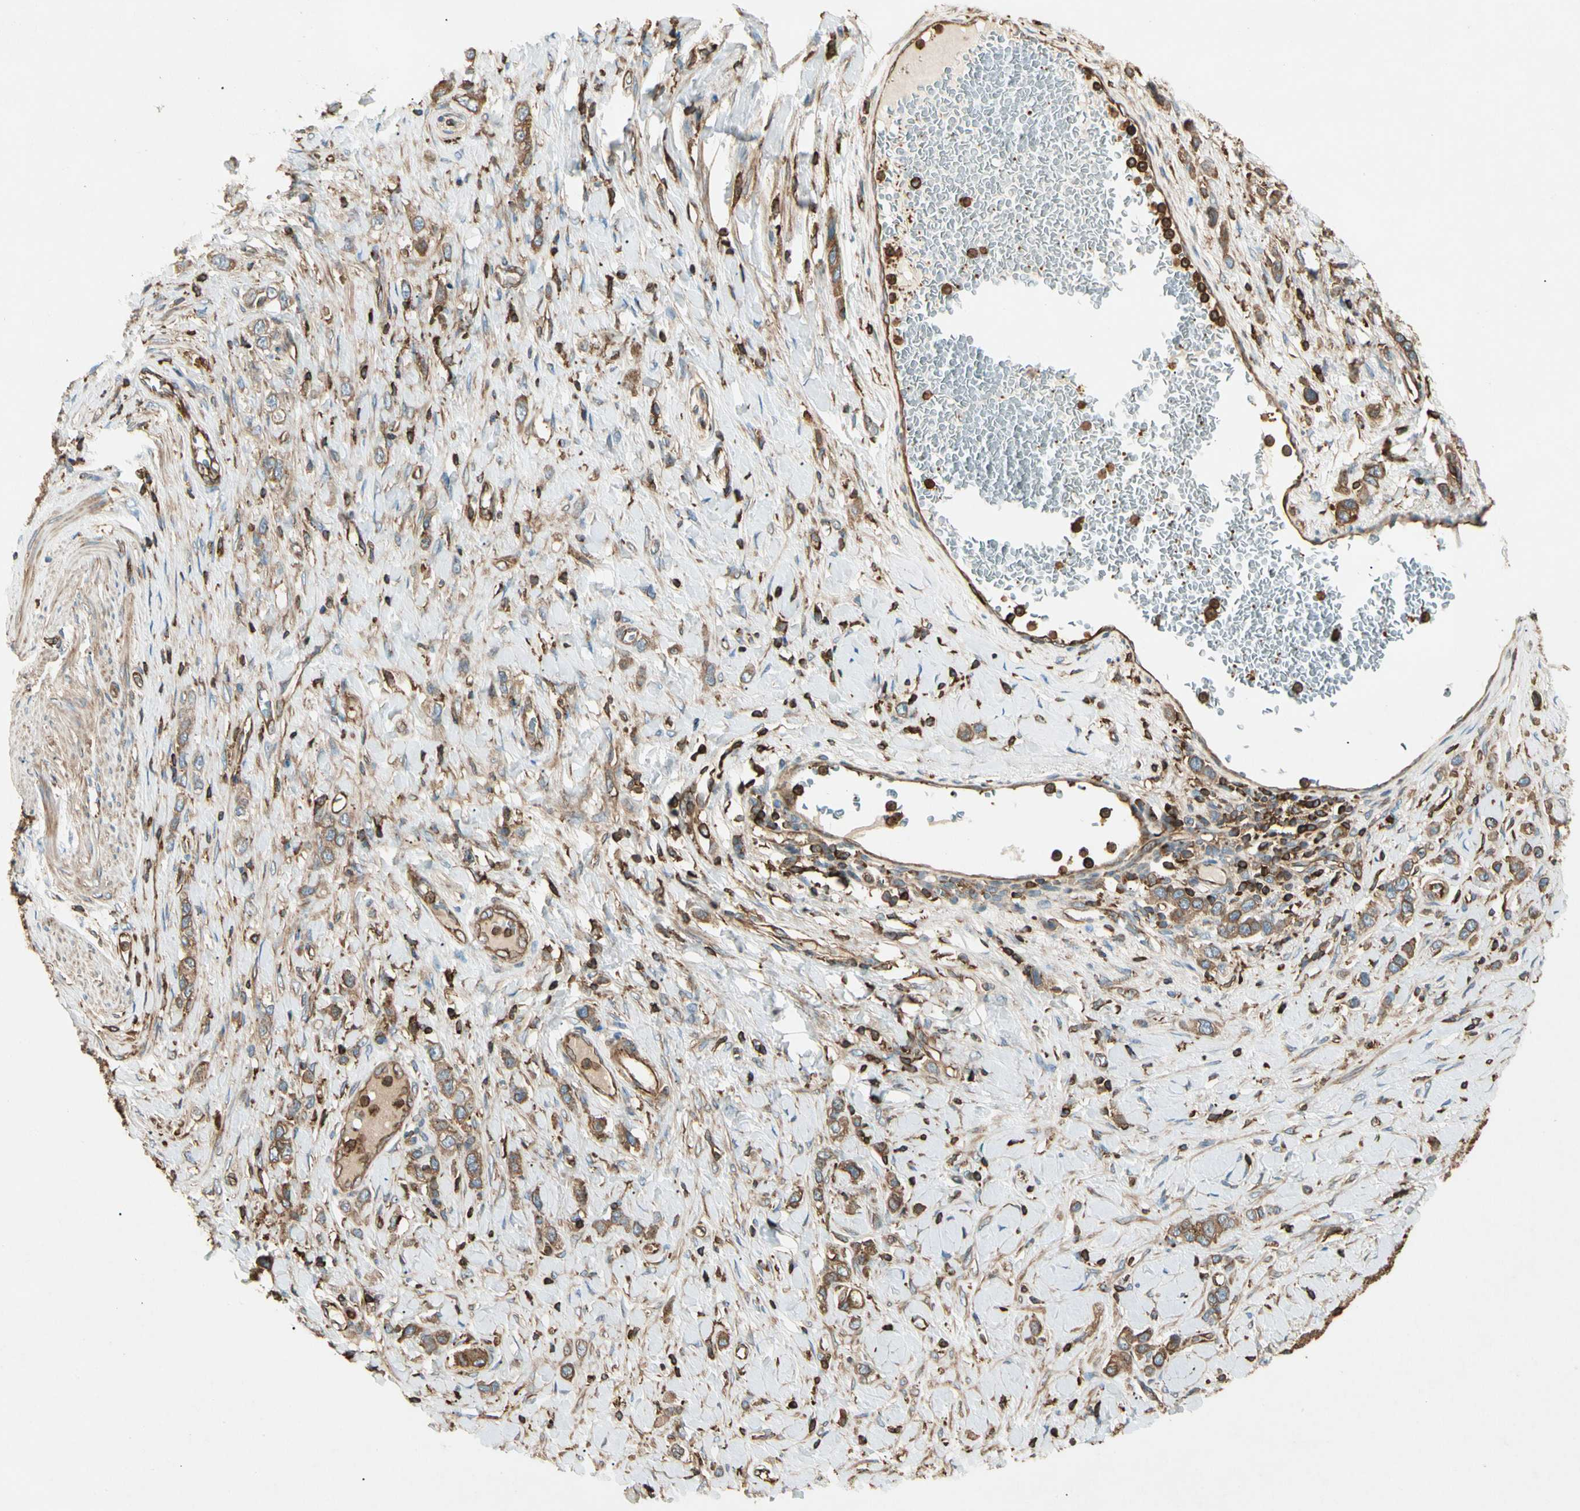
{"staining": {"intensity": "moderate", "quantity": ">75%", "location": "cytoplasmic/membranous"}, "tissue": "stomach cancer", "cell_type": "Tumor cells", "image_type": "cancer", "snomed": [{"axis": "morphology", "description": "Normal tissue, NOS"}, {"axis": "morphology", "description": "Adenocarcinoma, NOS"}, {"axis": "topography", "description": "Stomach, upper"}, {"axis": "topography", "description": "Stomach"}], "caption": "Immunohistochemistry (IHC) (DAB (3,3'-diaminobenzidine)) staining of human stomach adenocarcinoma shows moderate cytoplasmic/membranous protein expression in approximately >75% of tumor cells.", "gene": "ARPC2", "patient": {"sex": "female", "age": 65}}